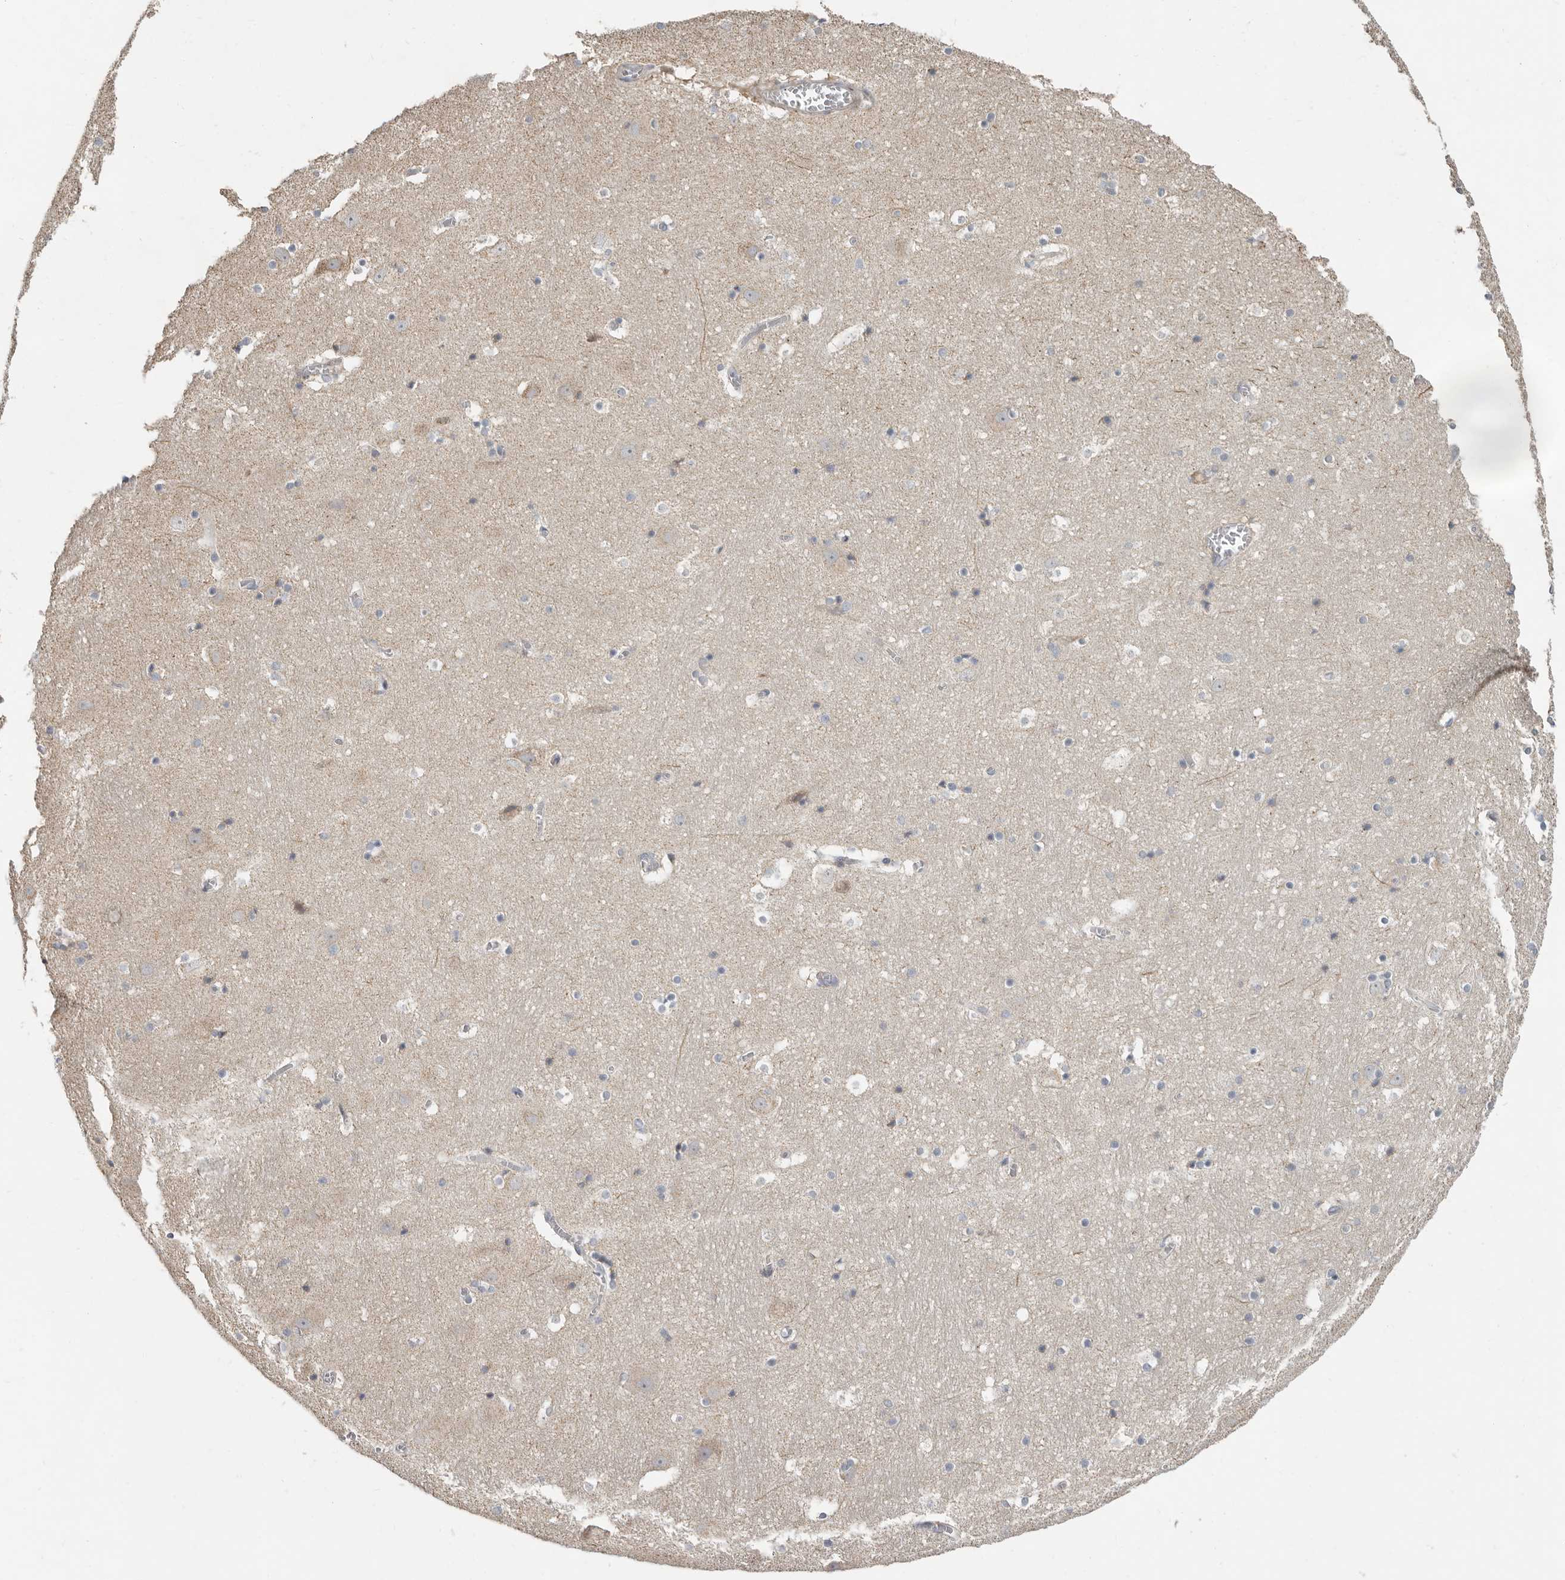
{"staining": {"intensity": "negative", "quantity": "none", "location": "none"}, "tissue": "hippocampus", "cell_type": "Glial cells", "image_type": "normal", "snomed": [{"axis": "morphology", "description": "Normal tissue, NOS"}, {"axis": "topography", "description": "Hippocampus"}], "caption": "Immunohistochemical staining of benign human hippocampus demonstrates no significant expression in glial cells.", "gene": "UNK", "patient": {"sex": "male", "age": 45}}